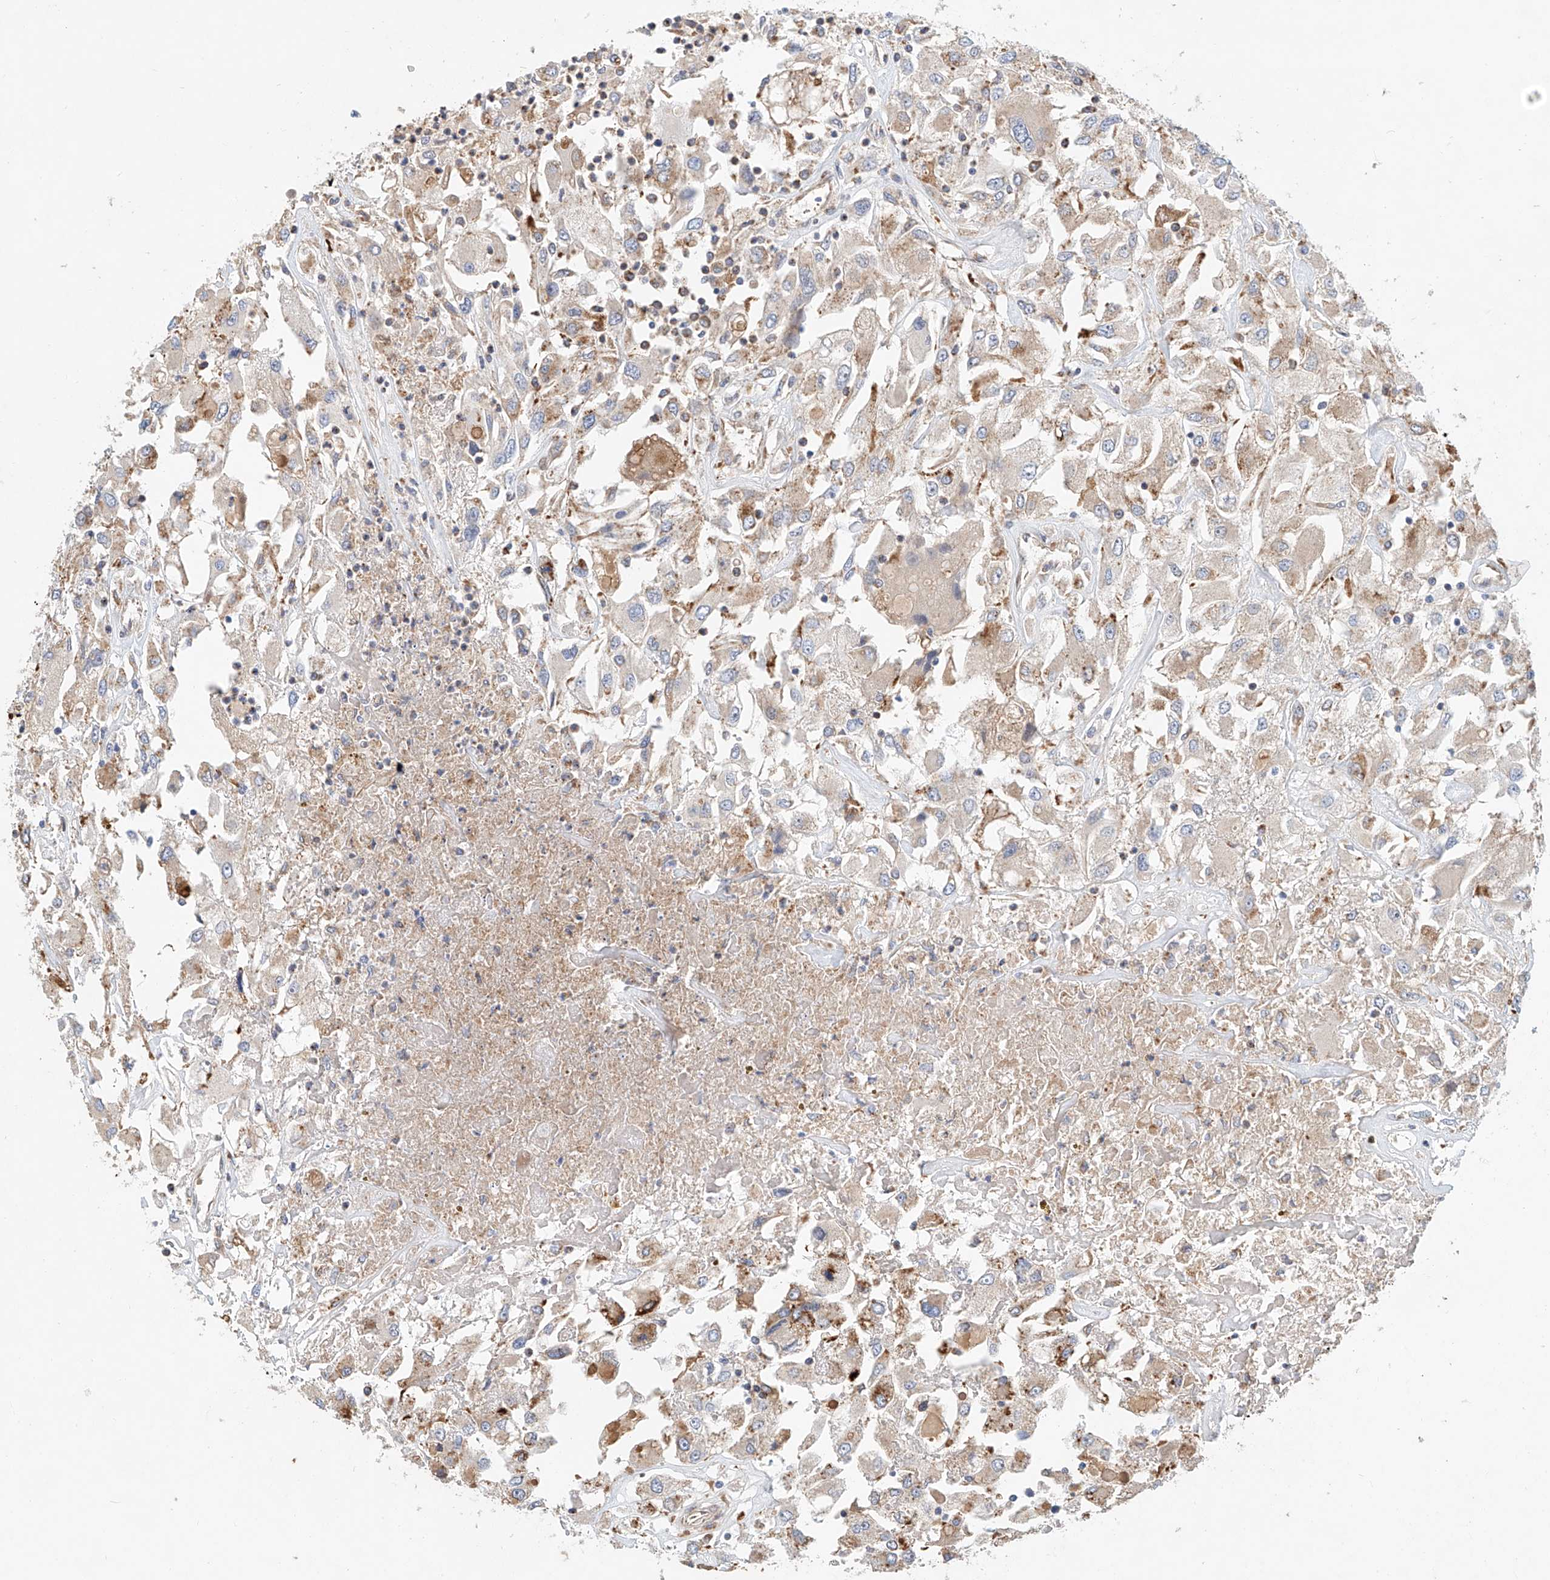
{"staining": {"intensity": "moderate", "quantity": "25%-75%", "location": "cytoplasmic/membranous"}, "tissue": "renal cancer", "cell_type": "Tumor cells", "image_type": "cancer", "snomed": [{"axis": "morphology", "description": "Adenocarcinoma, NOS"}, {"axis": "topography", "description": "Kidney"}], "caption": "Immunohistochemistry (IHC) photomicrograph of neoplastic tissue: human renal cancer stained using IHC exhibits medium levels of moderate protein expression localized specifically in the cytoplasmic/membranous of tumor cells, appearing as a cytoplasmic/membranous brown color.", "gene": "HGSNAT", "patient": {"sex": "female", "age": 52}}